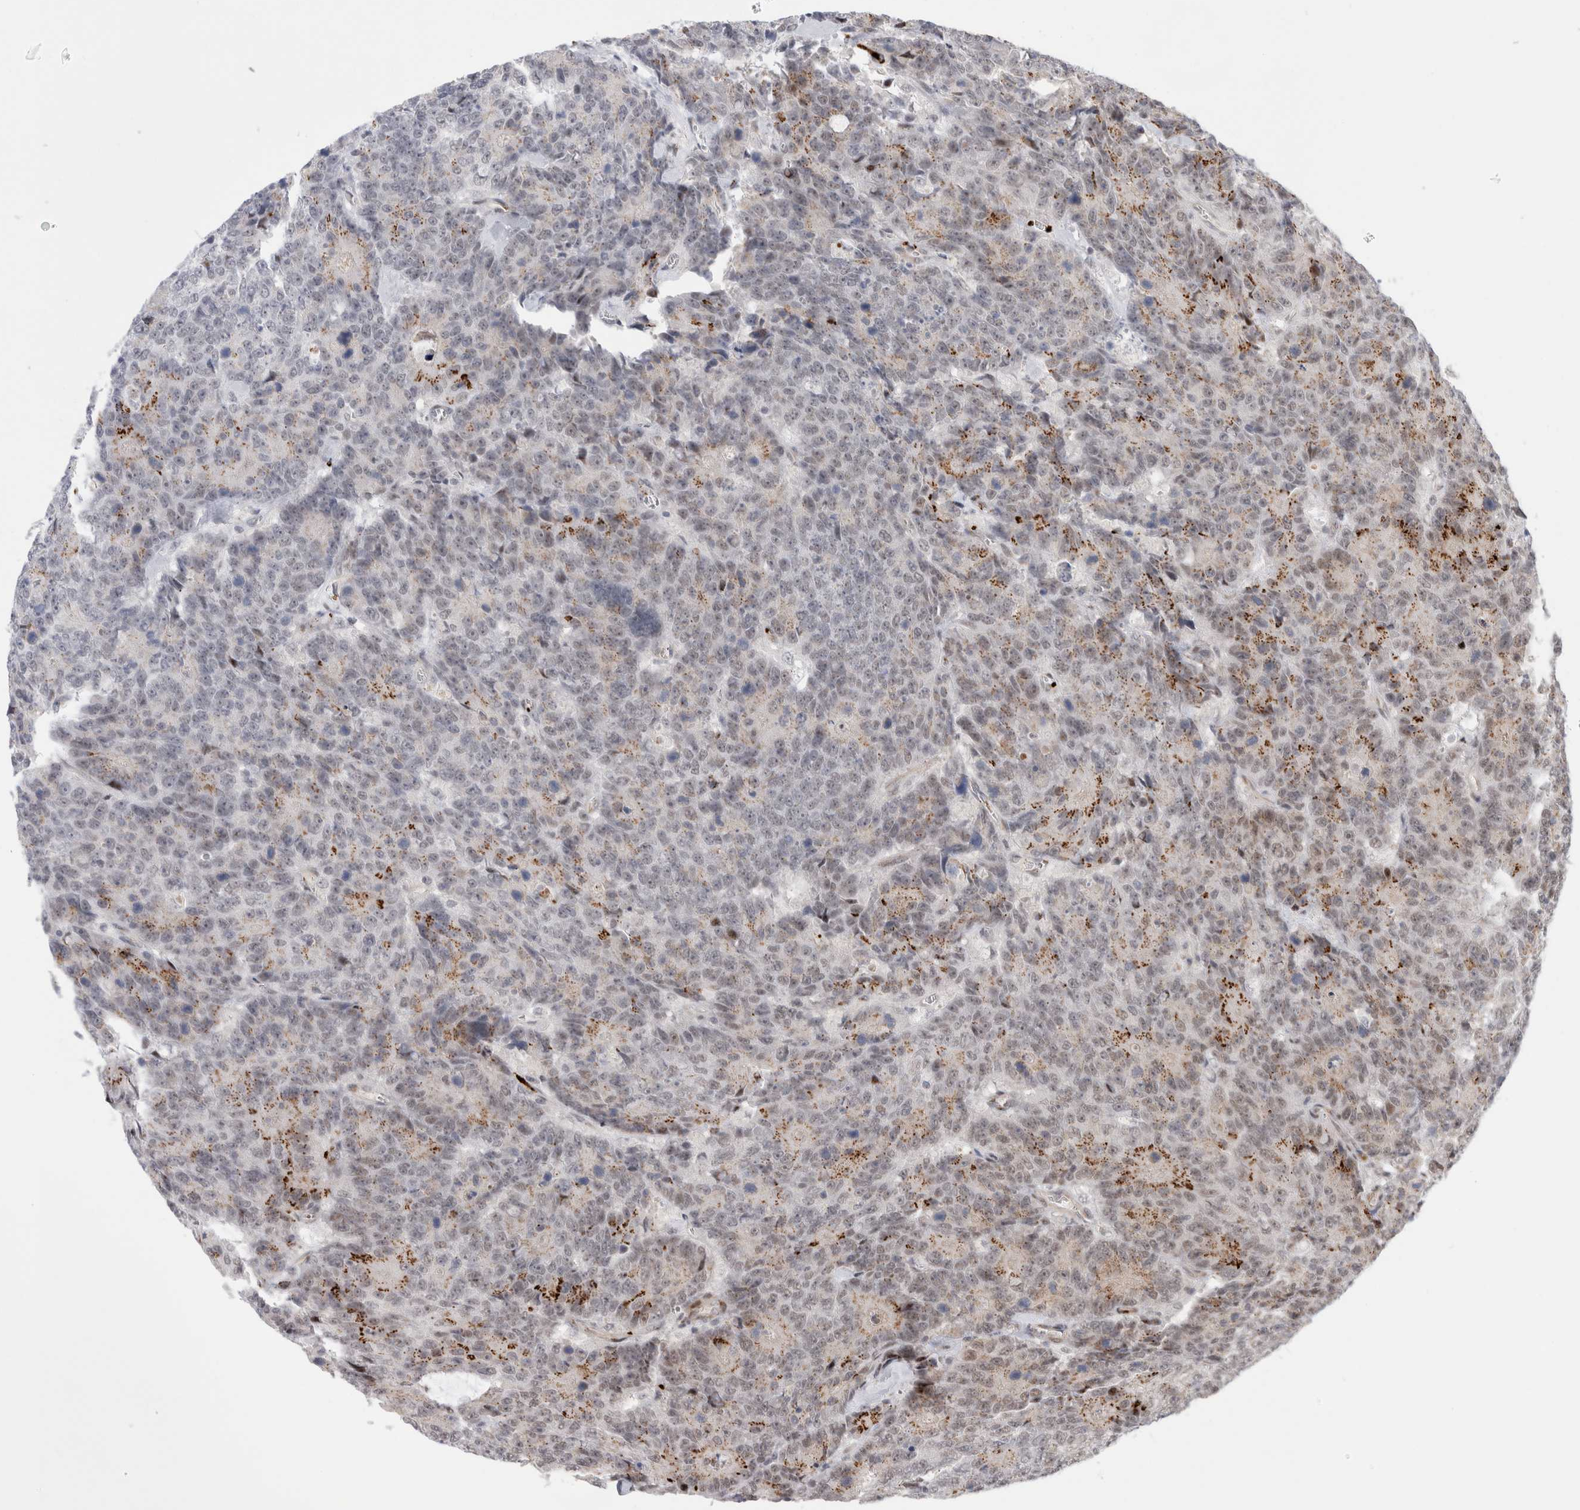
{"staining": {"intensity": "weak", "quantity": "<25%", "location": "cytoplasmic/membranous,nuclear"}, "tissue": "colorectal cancer", "cell_type": "Tumor cells", "image_type": "cancer", "snomed": [{"axis": "morphology", "description": "Adenocarcinoma, NOS"}, {"axis": "topography", "description": "Colon"}], "caption": "Human adenocarcinoma (colorectal) stained for a protein using immunohistochemistry shows no expression in tumor cells.", "gene": "VPS28", "patient": {"sex": "female", "age": 86}}